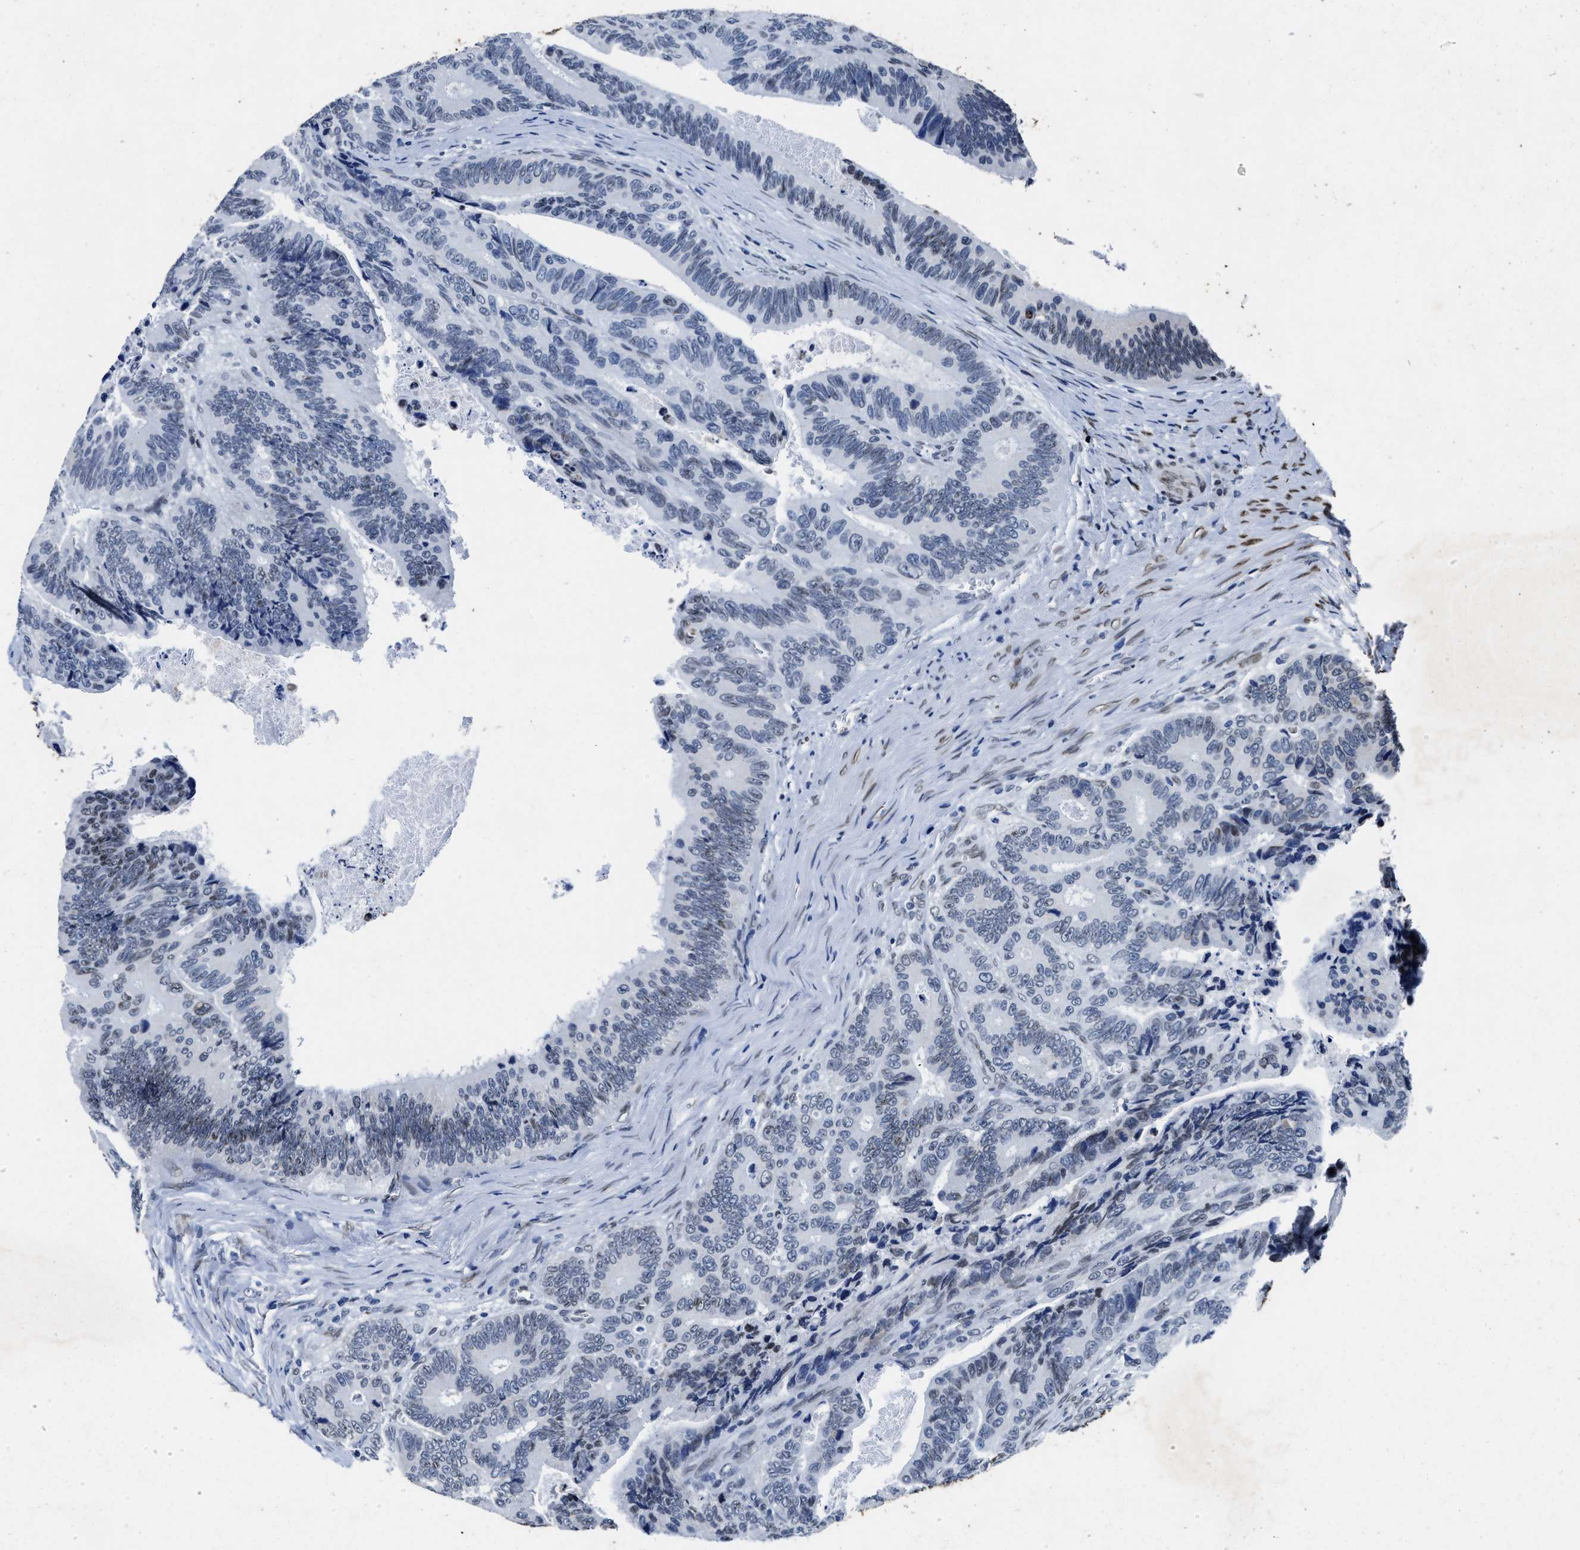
{"staining": {"intensity": "negative", "quantity": "none", "location": "none"}, "tissue": "colorectal cancer", "cell_type": "Tumor cells", "image_type": "cancer", "snomed": [{"axis": "morphology", "description": "Inflammation, NOS"}, {"axis": "morphology", "description": "Adenocarcinoma, NOS"}, {"axis": "topography", "description": "Colon"}], "caption": "High power microscopy image of an immunohistochemistry (IHC) image of colorectal cancer (adenocarcinoma), revealing no significant expression in tumor cells.", "gene": "UBN2", "patient": {"sex": "male", "age": 72}}